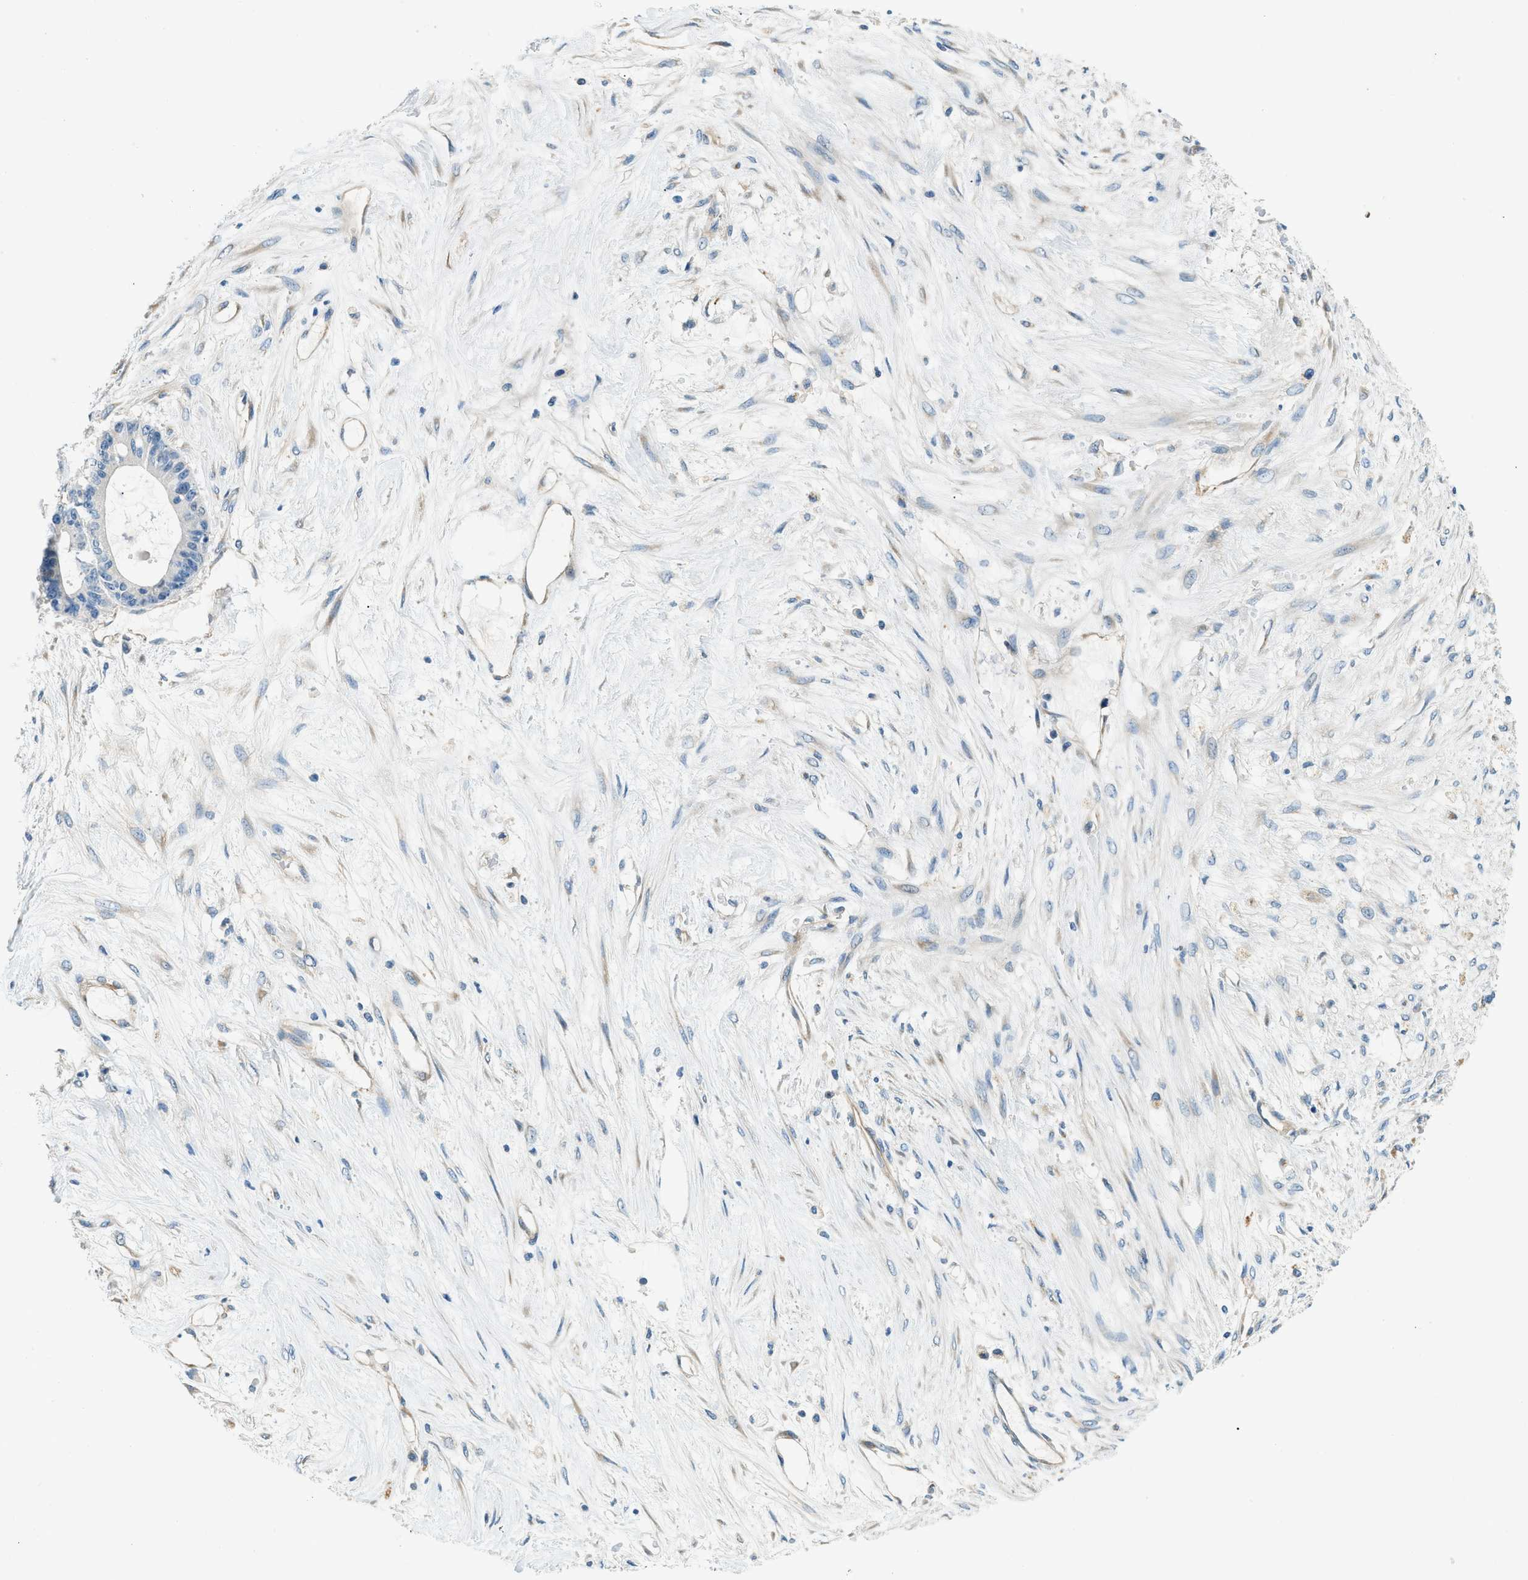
{"staining": {"intensity": "negative", "quantity": "none", "location": "none"}, "tissue": "liver cancer", "cell_type": "Tumor cells", "image_type": "cancer", "snomed": [{"axis": "morphology", "description": "Cholangiocarcinoma"}, {"axis": "topography", "description": "Liver"}], "caption": "Cholangiocarcinoma (liver) was stained to show a protein in brown. There is no significant expression in tumor cells.", "gene": "ZNF367", "patient": {"sex": "female", "age": 73}}